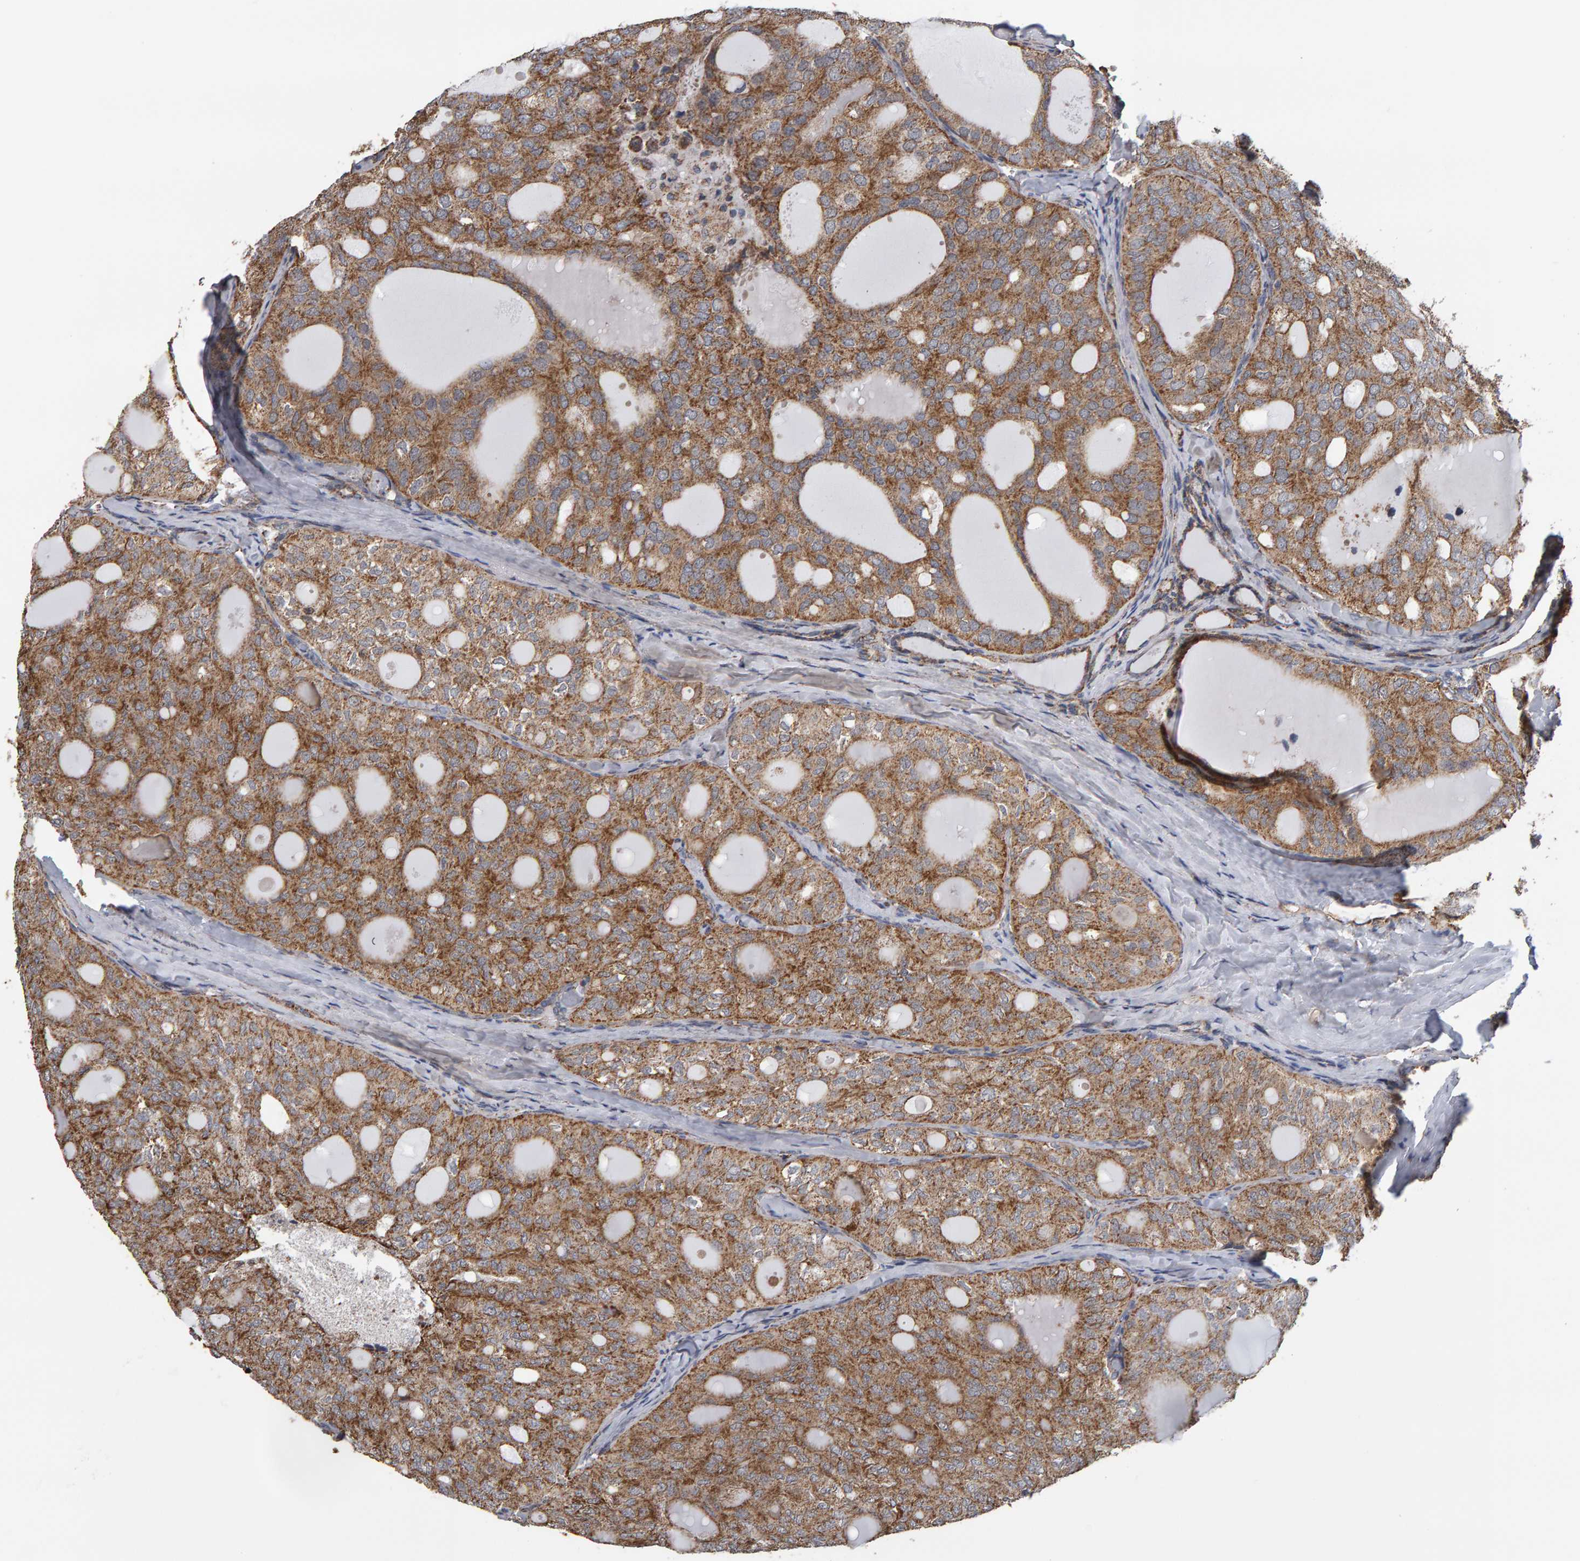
{"staining": {"intensity": "moderate", "quantity": ">75%", "location": "cytoplasmic/membranous"}, "tissue": "thyroid cancer", "cell_type": "Tumor cells", "image_type": "cancer", "snomed": [{"axis": "morphology", "description": "Follicular adenoma carcinoma, NOS"}, {"axis": "topography", "description": "Thyroid gland"}], "caption": "Protein analysis of thyroid cancer tissue demonstrates moderate cytoplasmic/membranous expression in about >75% of tumor cells.", "gene": "TOM1L1", "patient": {"sex": "male", "age": 75}}